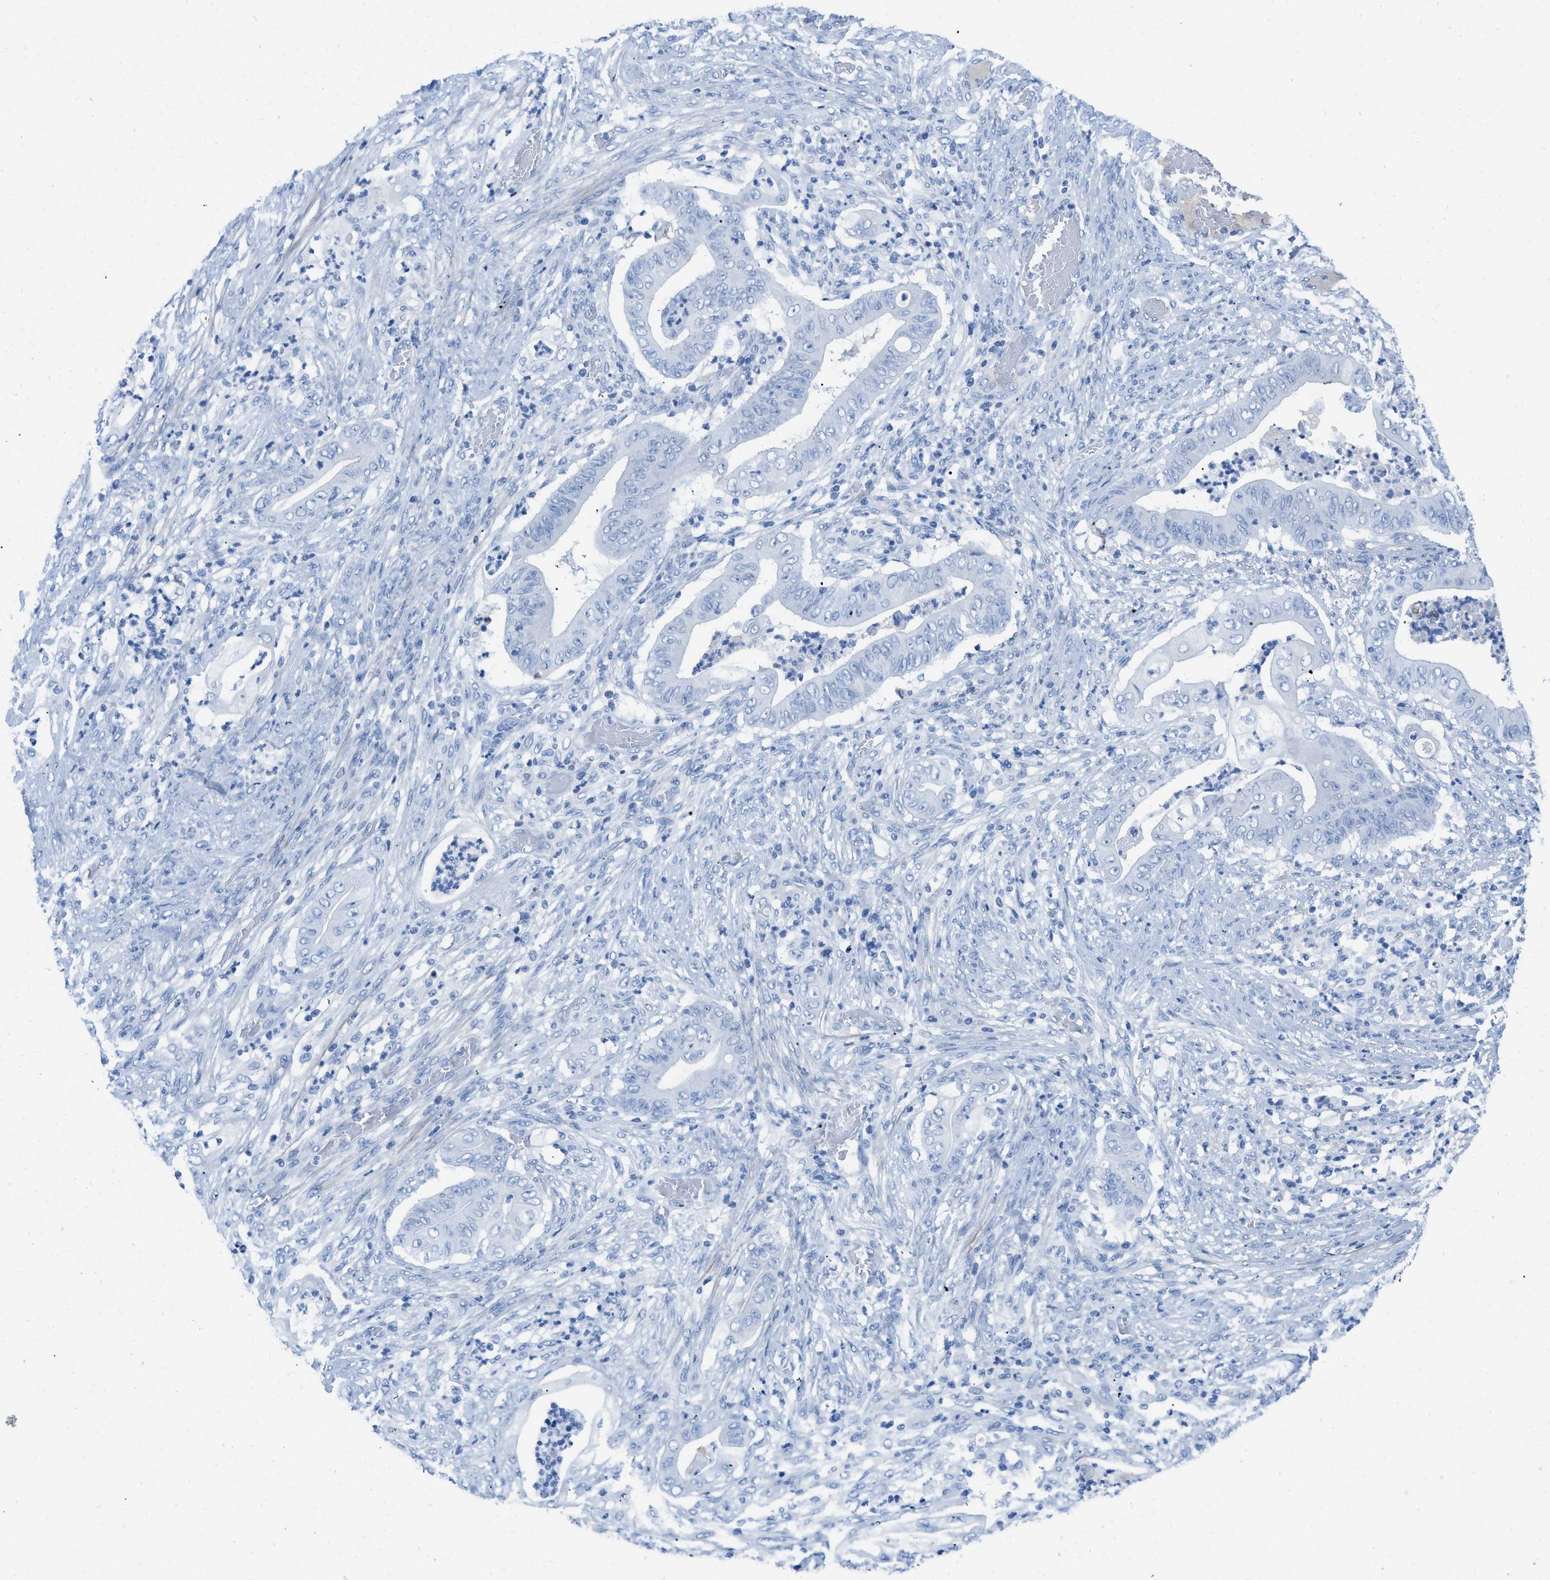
{"staining": {"intensity": "negative", "quantity": "none", "location": "none"}, "tissue": "stomach cancer", "cell_type": "Tumor cells", "image_type": "cancer", "snomed": [{"axis": "morphology", "description": "Adenocarcinoma, NOS"}, {"axis": "topography", "description": "Stomach"}], "caption": "Tumor cells are negative for brown protein staining in stomach cancer.", "gene": "COL3A1", "patient": {"sex": "female", "age": 73}}